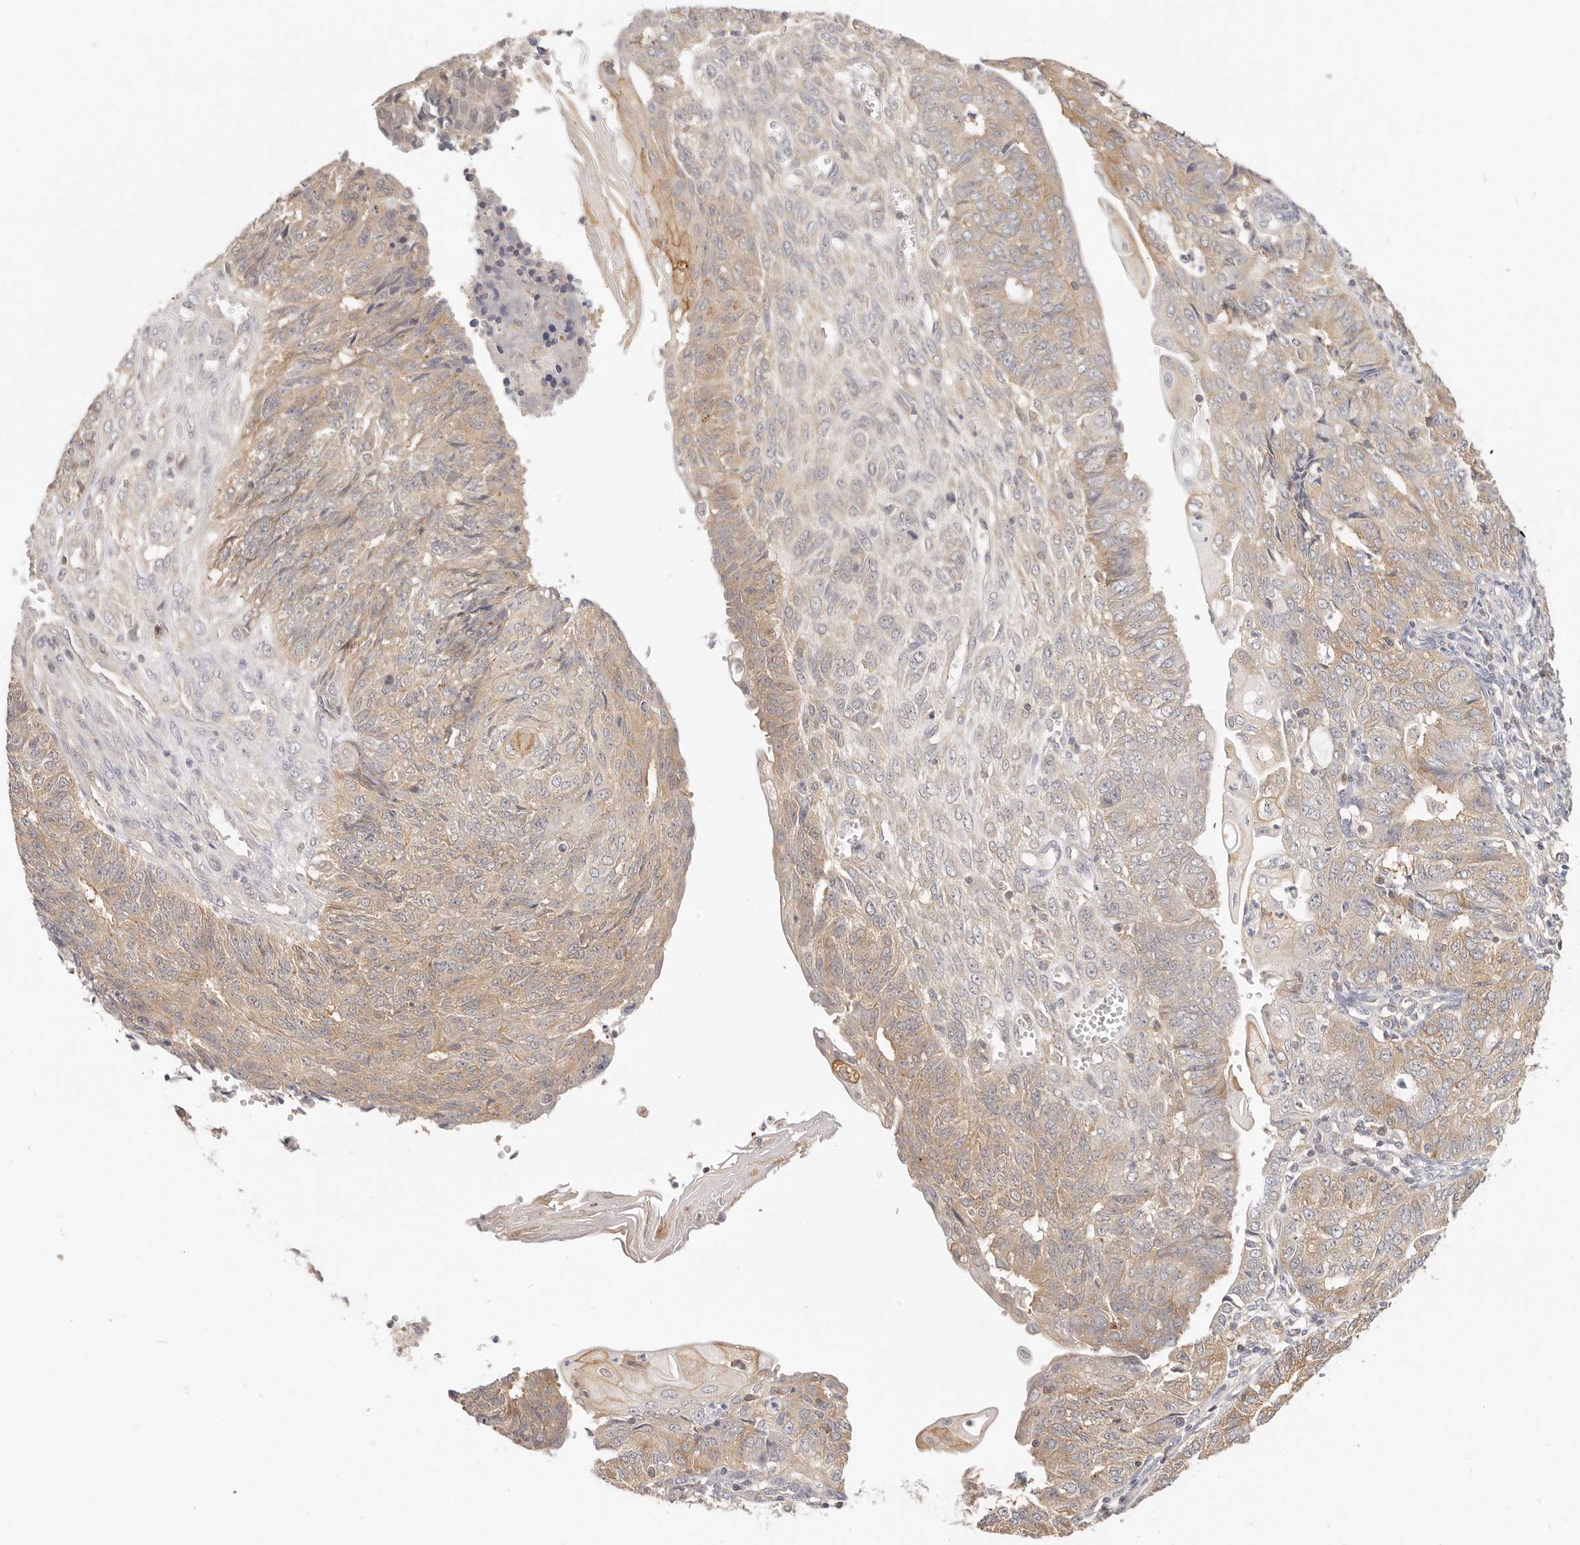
{"staining": {"intensity": "weak", "quantity": ">75%", "location": "cytoplasmic/membranous"}, "tissue": "endometrial cancer", "cell_type": "Tumor cells", "image_type": "cancer", "snomed": [{"axis": "morphology", "description": "Adenocarcinoma, NOS"}, {"axis": "topography", "description": "Endometrium"}], "caption": "Immunohistochemical staining of human endometrial adenocarcinoma displays weak cytoplasmic/membranous protein positivity in approximately >75% of tumor cells.", "gene": "DTNBP1", "patient": {"sex": "female", "age": 32}}